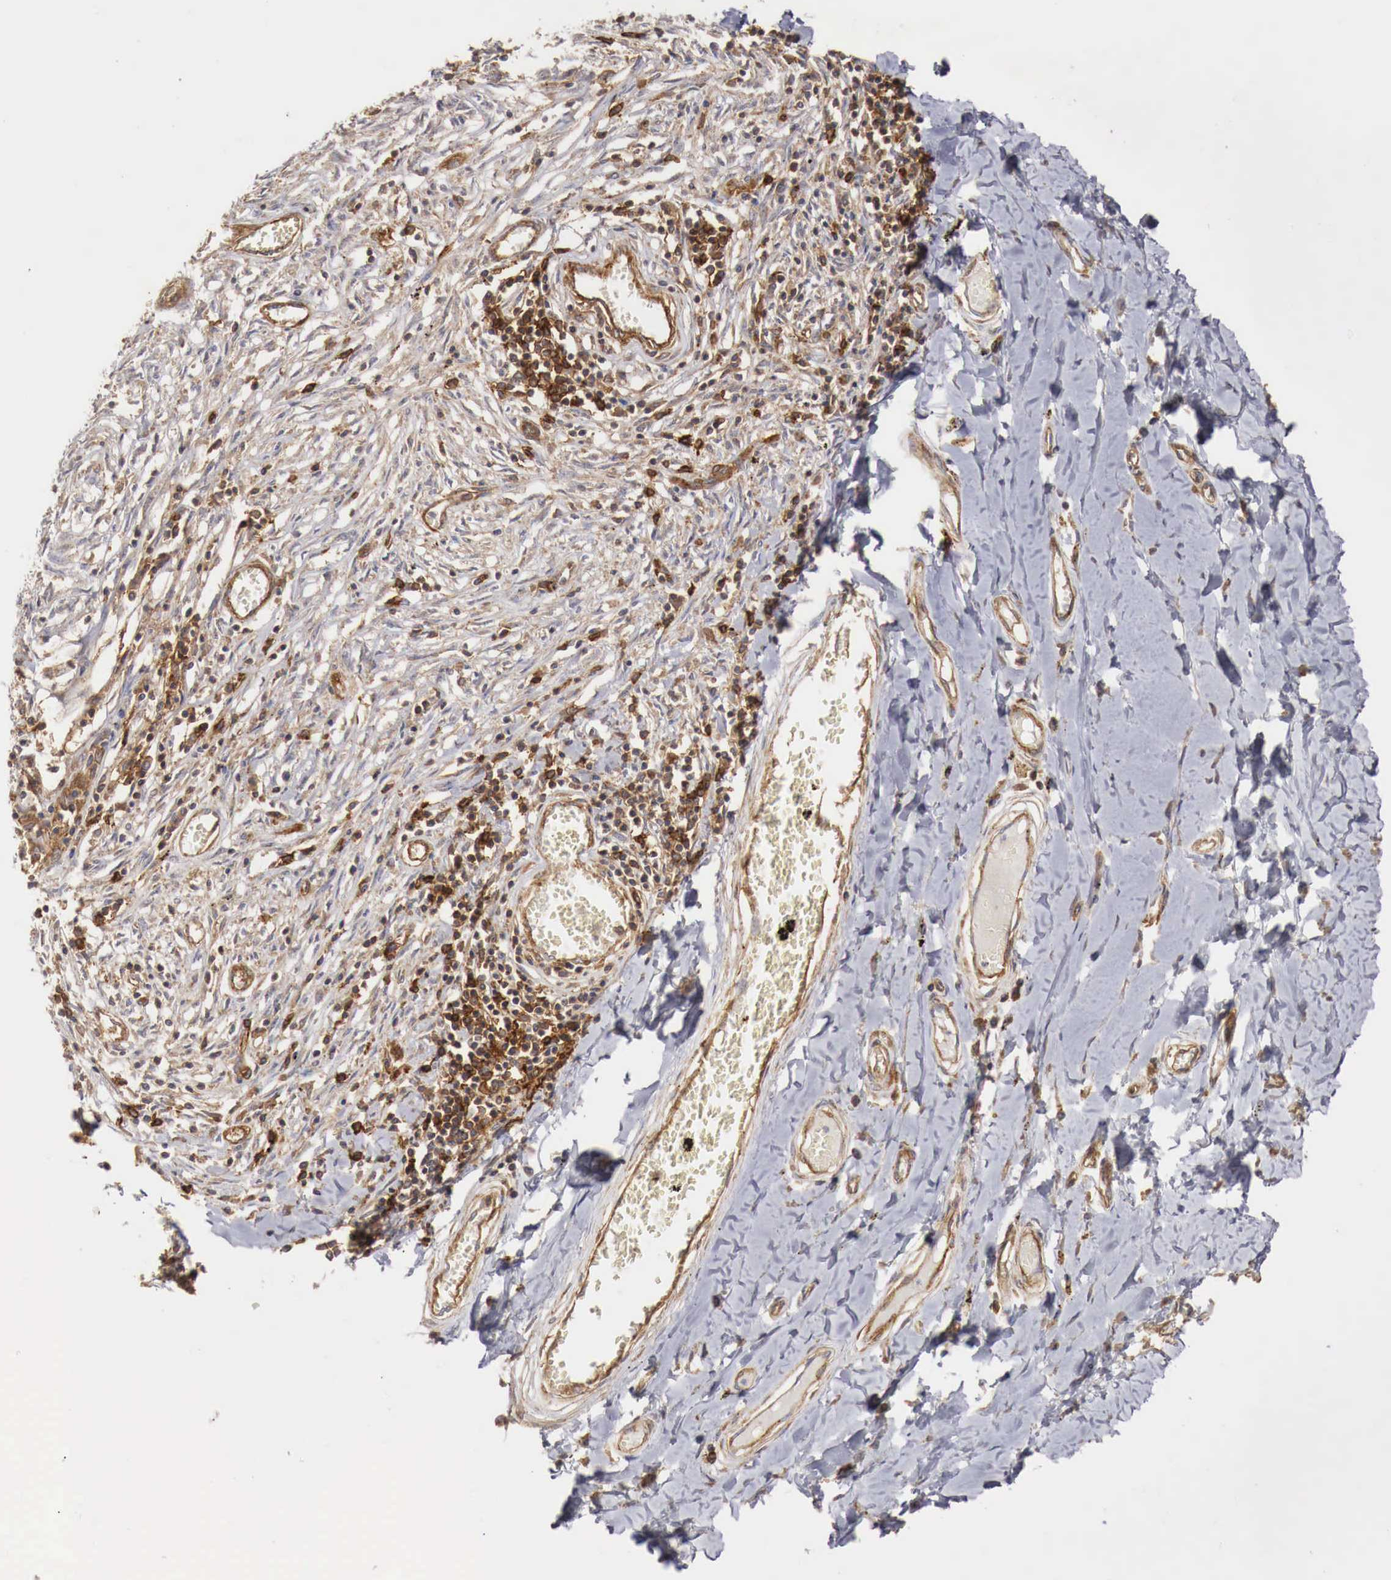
{"staining": {"intensity": "weak", "quantity": ">75%", "location": "cytoplasmic/membranous"}, "tissue": "adipose tissue", "cell_type": "Adipocytes", "image_type": "normal", "snomed": [{"axis": "morphology", "description": "Normal tissue, NOS"}, {"axis": "morphology", "description": "Sarcoma, NOS"}, {"axis": "topography", "description": "Skin"}, {"axis": "topography", "description": "Soft tissue"}], "caption": "Weak cytoplasmic/membranous protein expression is seen in about >75% of adipocytes in adipose tissue. The protein of interest is stained brown, and the nuclei are stained in blue (DAB IHC with brightfield microscopy, high magnification).", "gene": "ARMCX4", "patient": {"sex": "female", "age": 51}}